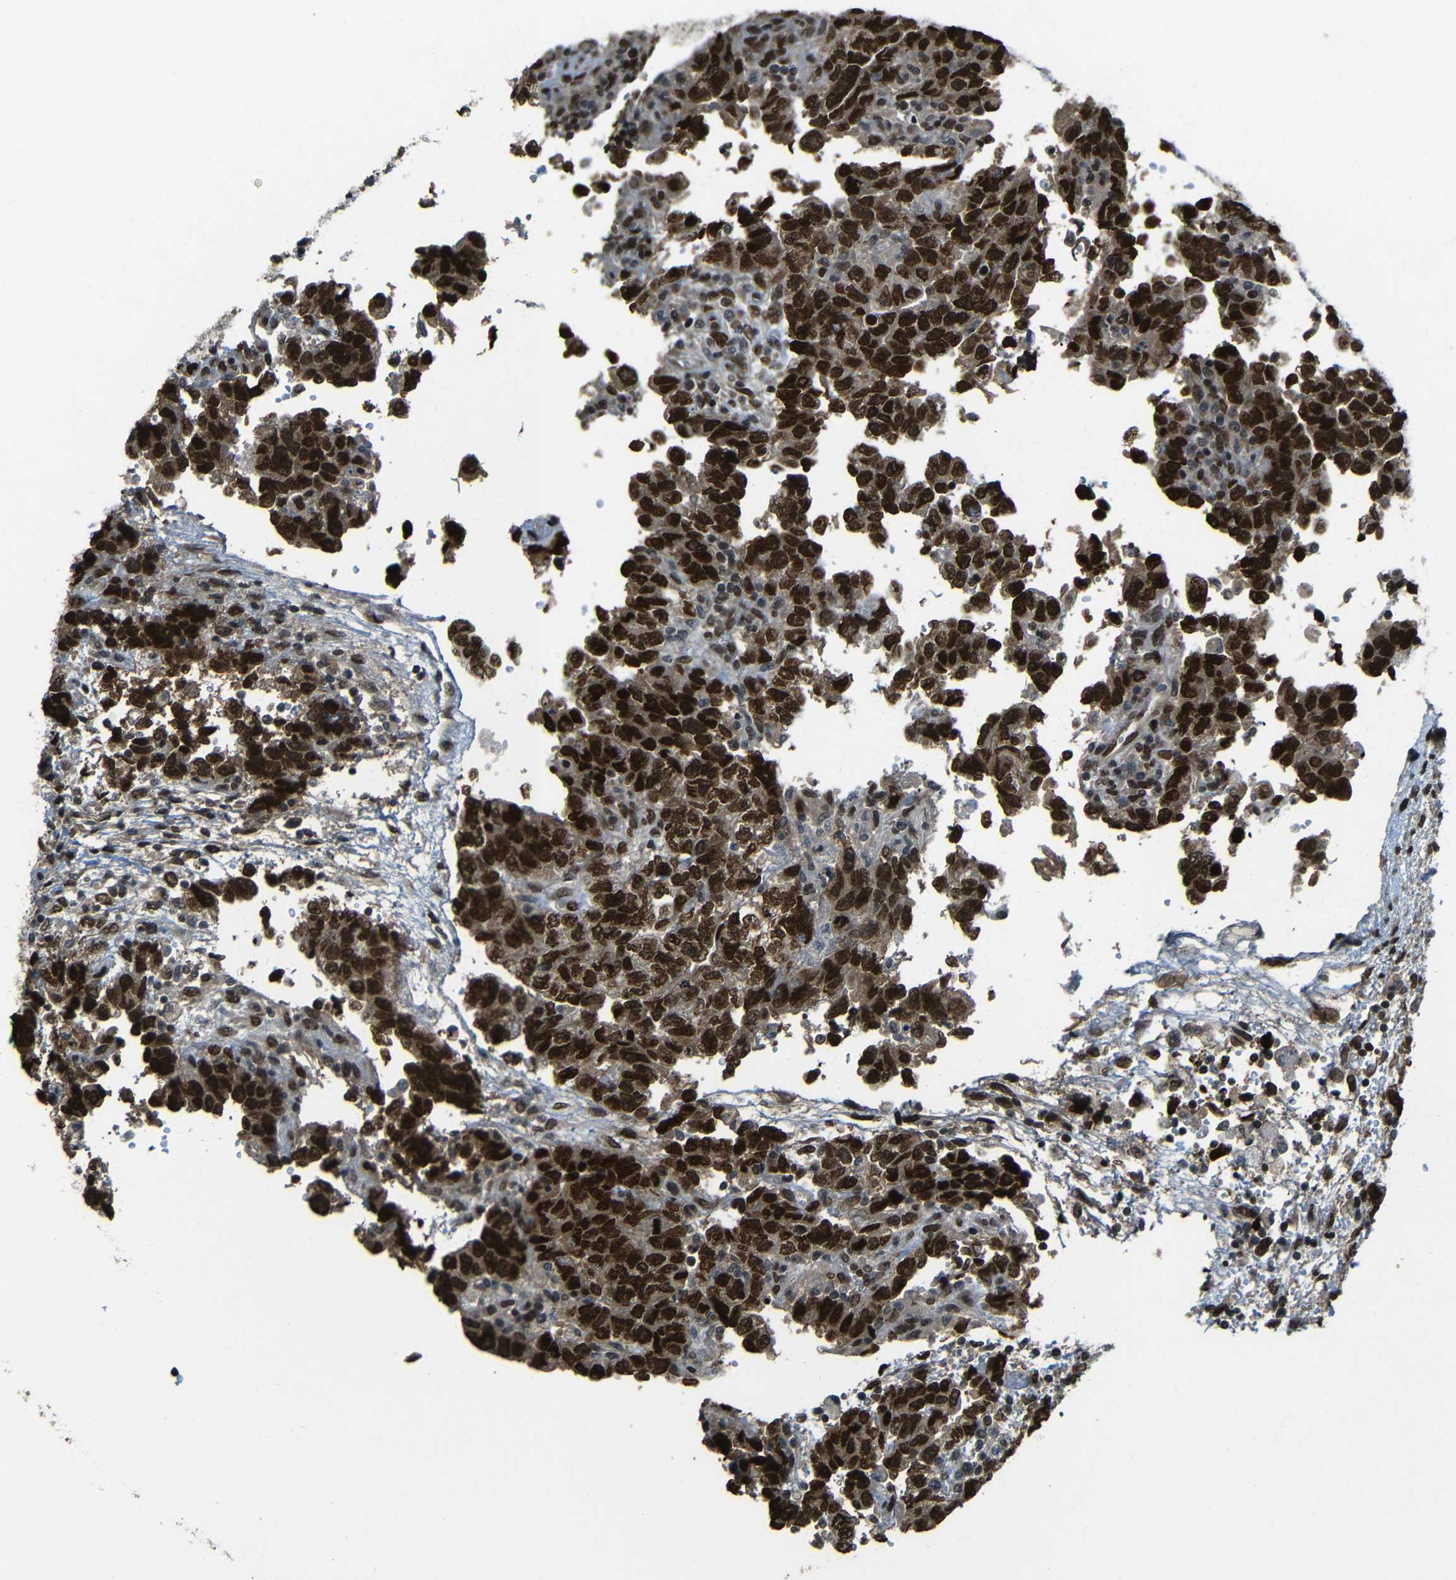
{"staining": {"intensity": "strong", "quantity": ">75%", "location": "cytoplasmic/membranous,nuclear"}, "tissue": "testis cancer", "cell_type": "Tumor cells", "image_type": "cancer", "snomed": [{"axis": "morphology", "description": "Carcinoma, Embryonal, NOS"}, {"axis": "topography", "description": "Testis"}], "caption": "Protein expression analysis of testis cancer (embryonal carcinoma) displays strong cytoplasmic/membranous and nuclear positivity in approximately >75% of tumor cells. Ihc stains the protein in brown and the nuclei are stained blue.", "gene": "PSIP1", "patient": {"sex": "male", "age": 36}}